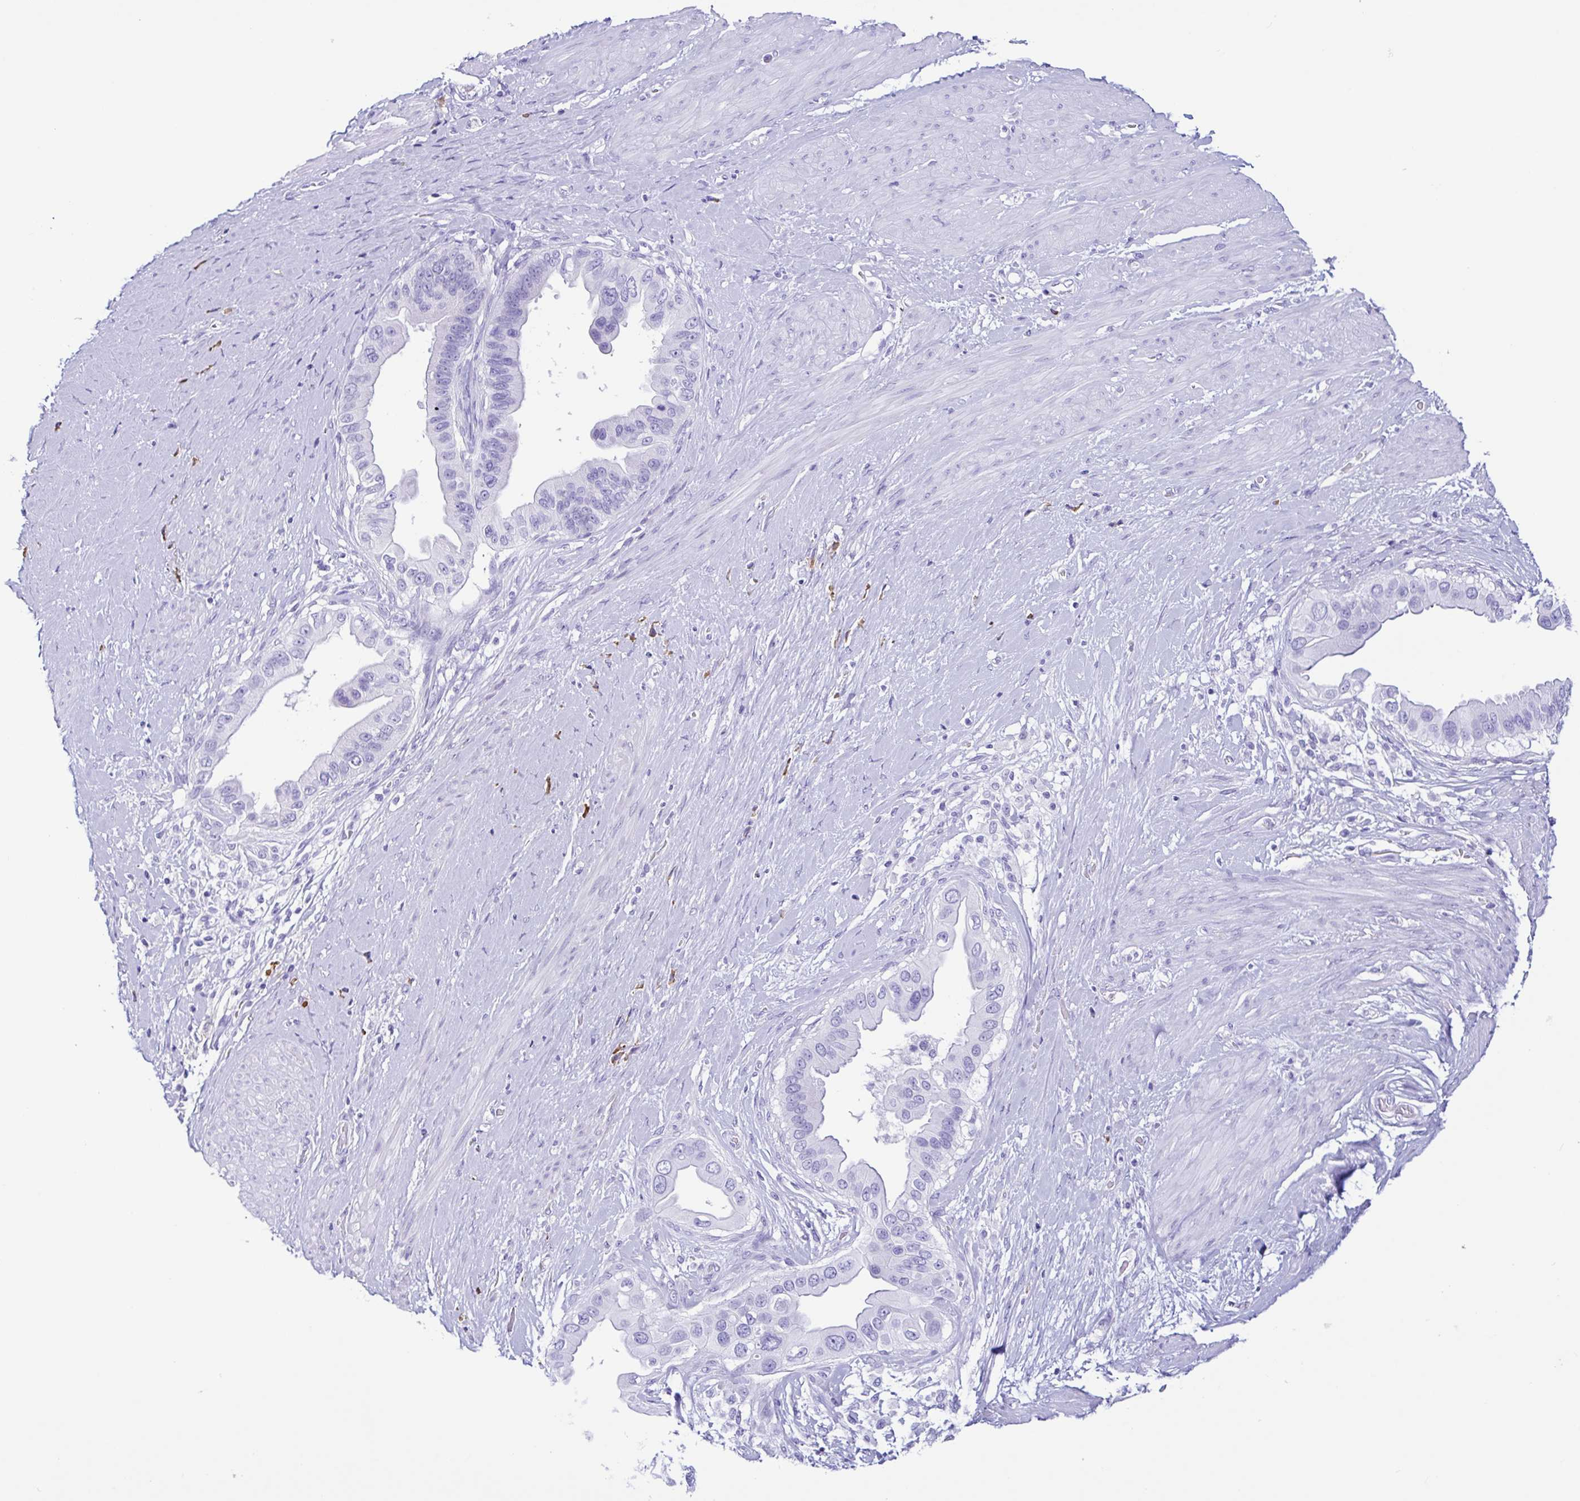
{"staining": {"intensity": "negative", "quantity": "none", "location": "none"}, "tissue": "pancreatic cancer", "cell_type": "Tumor cells", "image_type": "cancer", "snomed": [{"axis": "morphology", "description": "Adenocarcinoma, NOS"}, {"axis": "topography", "description": "Pancreas"}], "caption": "DAB immunohistochemical staining of pancreatic cancer displays no significant positivity in tumor cells.", "gene": "PIGF", "patient": {"sex": "female", "age": 56}}